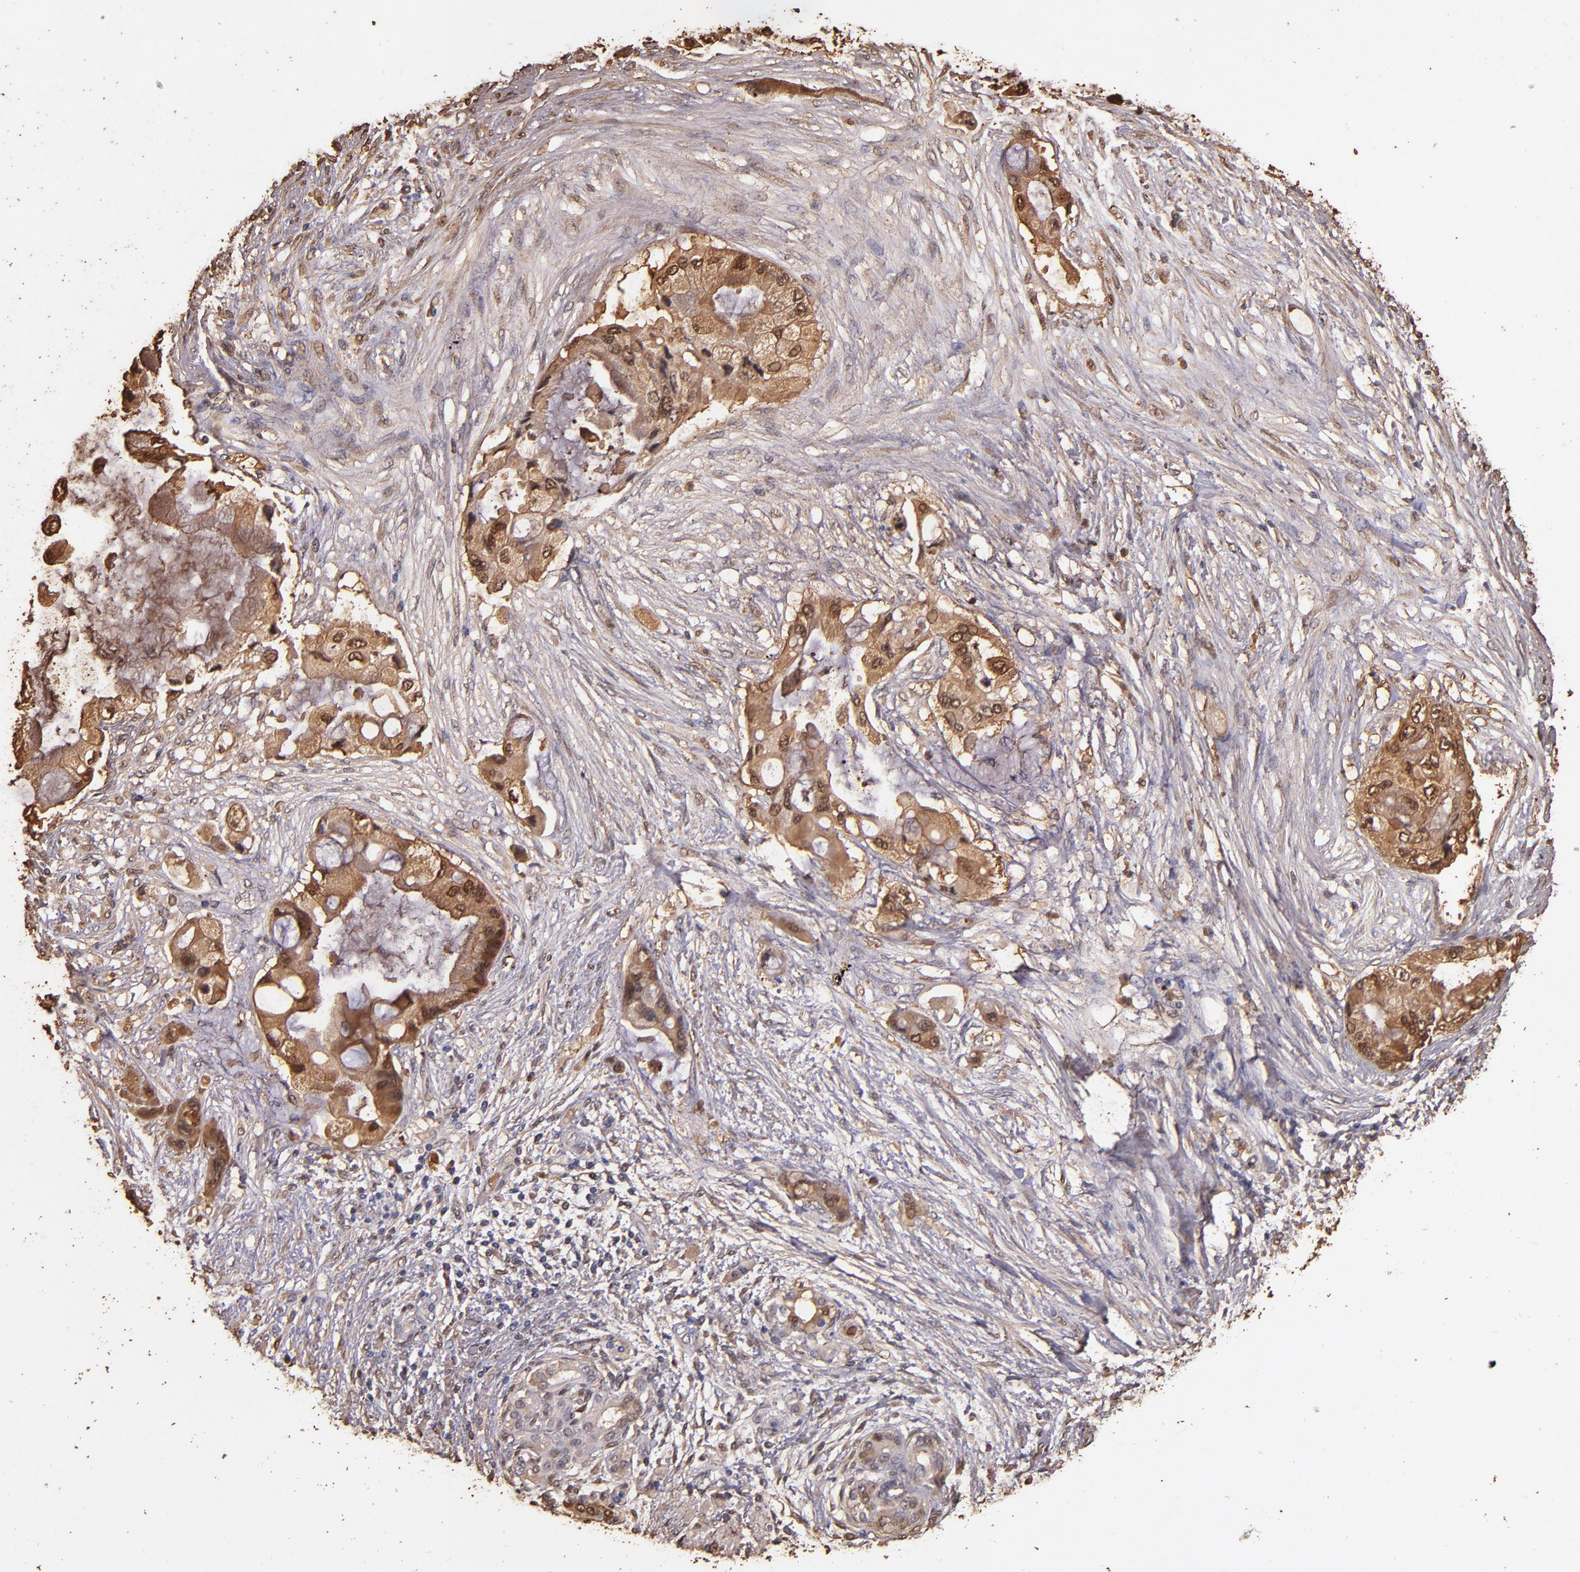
{"staining": {"intensity": "moderate", "quantity": ">75%", "location": "cytoplasmic/membranous,nuclear"}, "tissue": "pancreatic cancer", "cell_type": "Tumor cells", "image_type": "cancer", "snomed": [{"axis": "morphology", "description": "Adenocarcinoma, NOS"}, {"axis": "topography", "description": "Pancreas"}], "caption": "Pancreatic cancer (adenocarcinoma) was stained to show a protein in brown. There is medium levels of moderate cytoplasmic/membranous and nuclear positivity in about >75% of tumor cells.", "gene": "S100A6", "patient": {"sex": "female", "age": 59}}